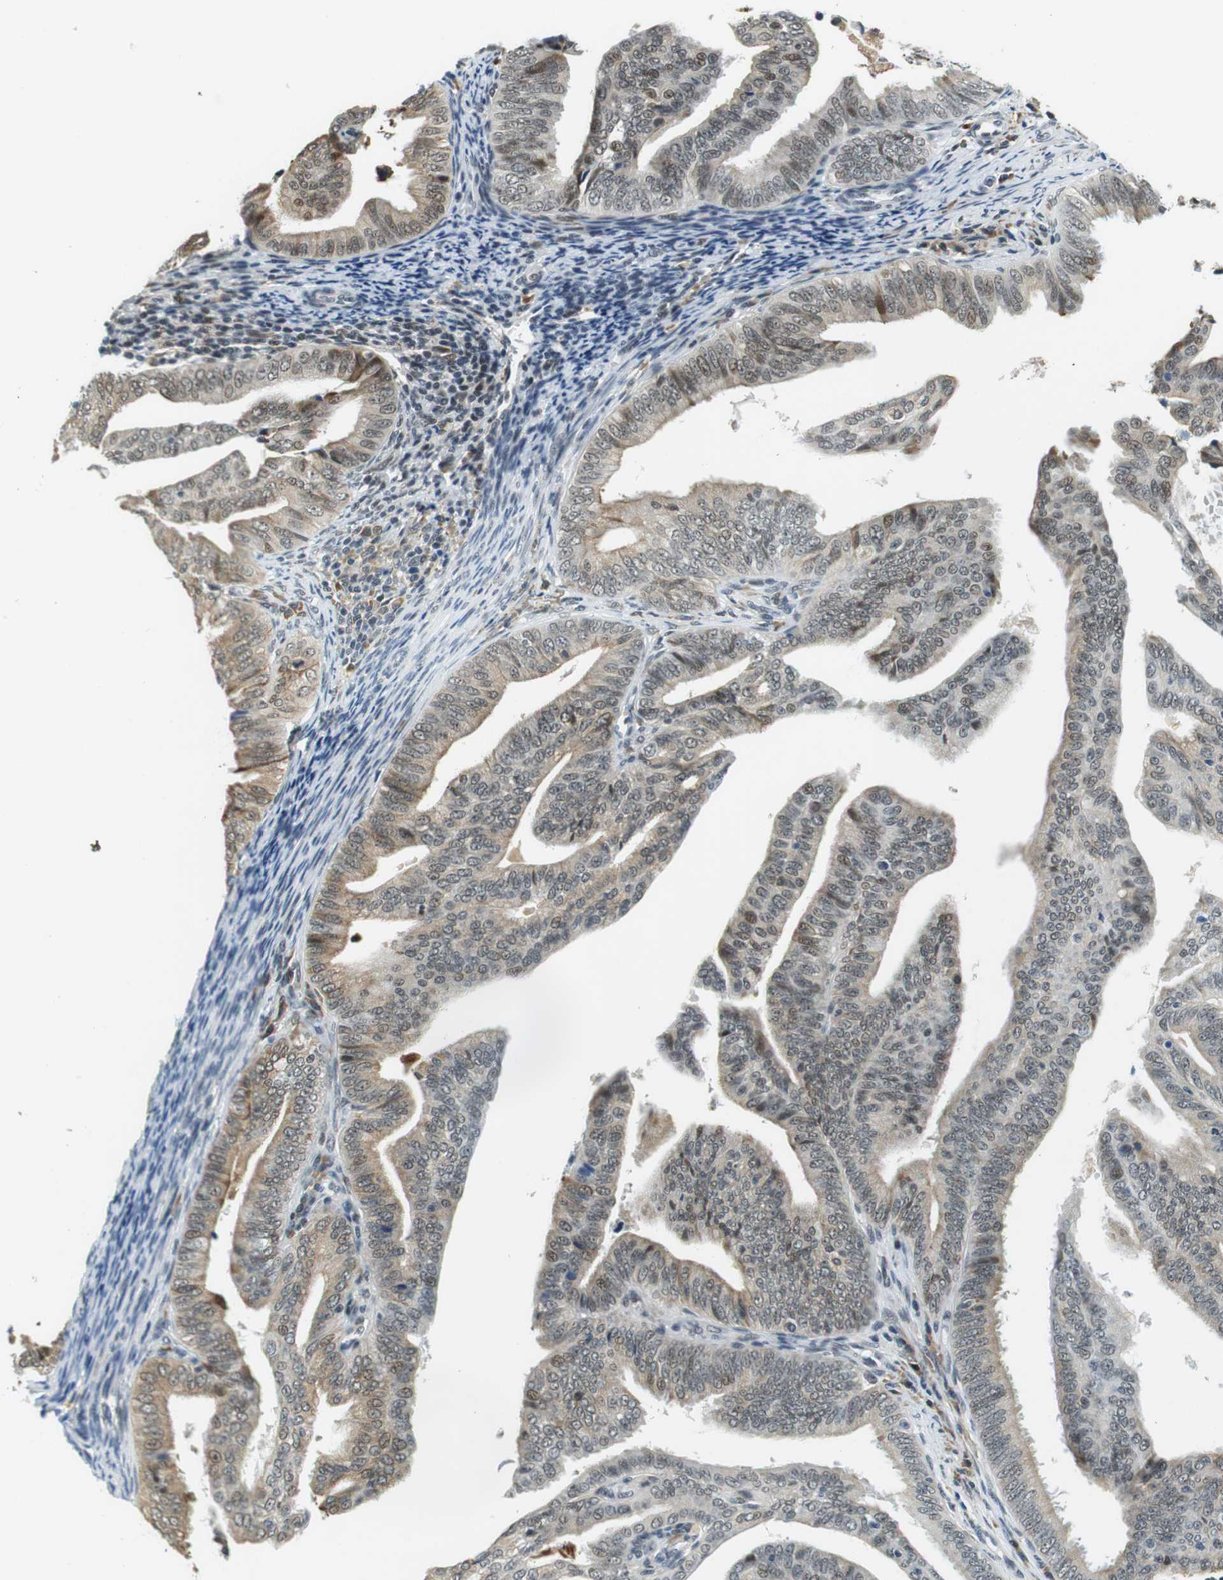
{"staining": {"intensity": "moderate", "quantity": "25%-75%", "location": "nuclear"}, "tissue": "endometrial cancer", "cell_type": "Tumor cells", "image_type": "cancer", "snomed": [{"axis": "morphology", "description": "Adenocarcinoma, NOS"}, {"axis": "topography", "description": "Endometrium"}], "caption": "Adenocarcinoma (endometrial) tissue reveals moderate nuclear expression in approximately 25%-75% of tumor cells Nuclei are stained in blue.", "gene": "RNF38", "patient": {"sex": "female", "age": 58}}